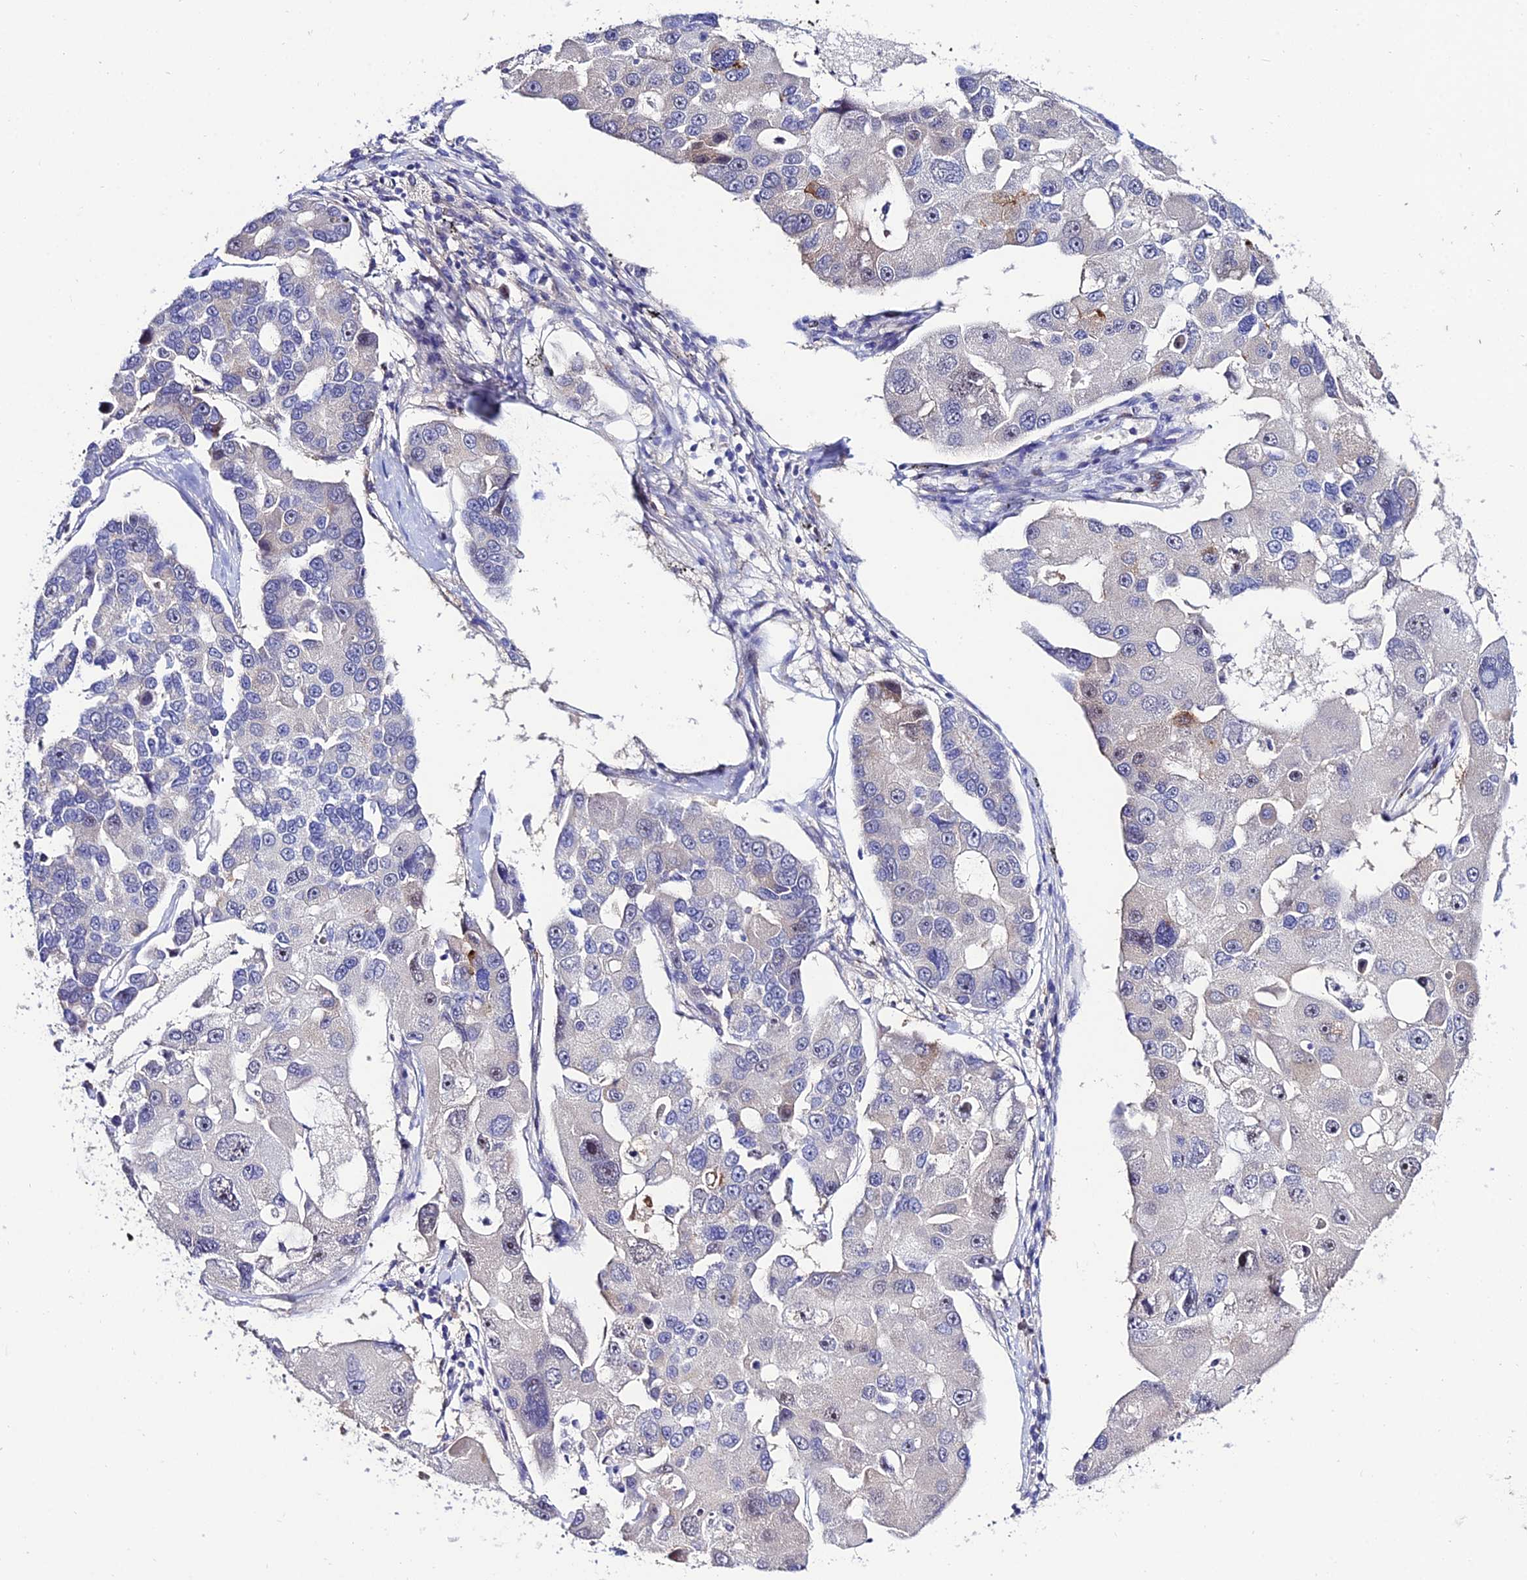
{"staining": {"intensity": "moderate", "quantity": "<25%", "location": "cytoplasmic/membranous"}, "tissue": "lung cancer", "cell_type": "Tumor cells", "image_type": "cancer", "snomed": [{"axis": "morphology", "description": "Adenocarcinoma, NOS"}, {"axis": "topography", "description": "Lung"}], "caption": "IHC histopathology image of neoplastic tissue: lung cancer stained using IHC reveals low levels of moderate protein expression localized specifically in the cytoplasmic/membranous of tumor cells, appearing as a cytoplasmic/membranous brown color.", "gene": "SYT15", "patient": {"sex": "female", "age": 54}}